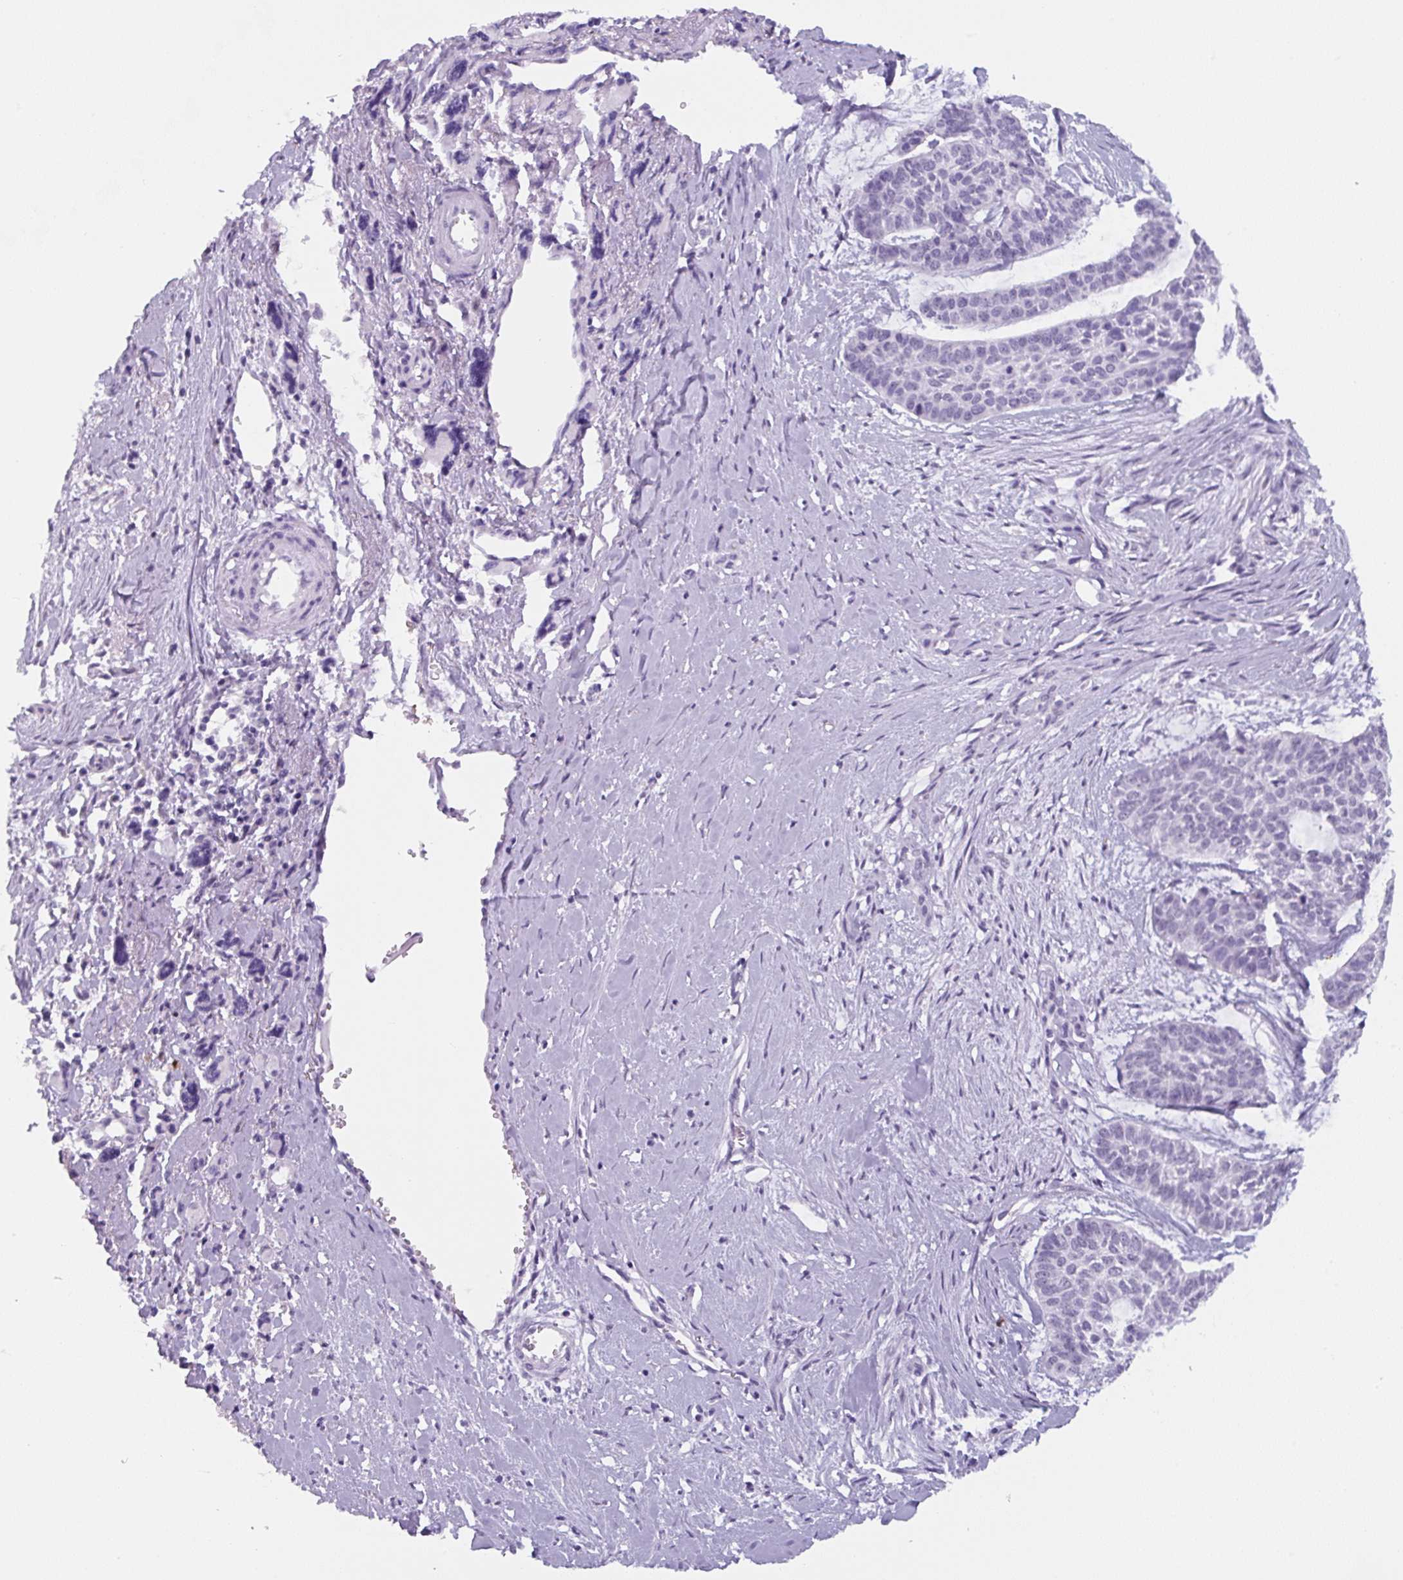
{"staining": {"intensity": "negative", "quantity": "none", "location": "none"}, "tissue": "skin cancer", "cell_type": "Tumor cells", "image_type": "cancer", "snomed": [{"axis": "morphology", "description": "Basal cell carcinoma"}, {"axis": "topography", "description": "Skin"}], "caption": "A micrograph of skin cancer stained for a protein shows no brown staining in tumor cells.", "gene": "TNFRSF8", "patient": {"sex": "female", "age": 64}}